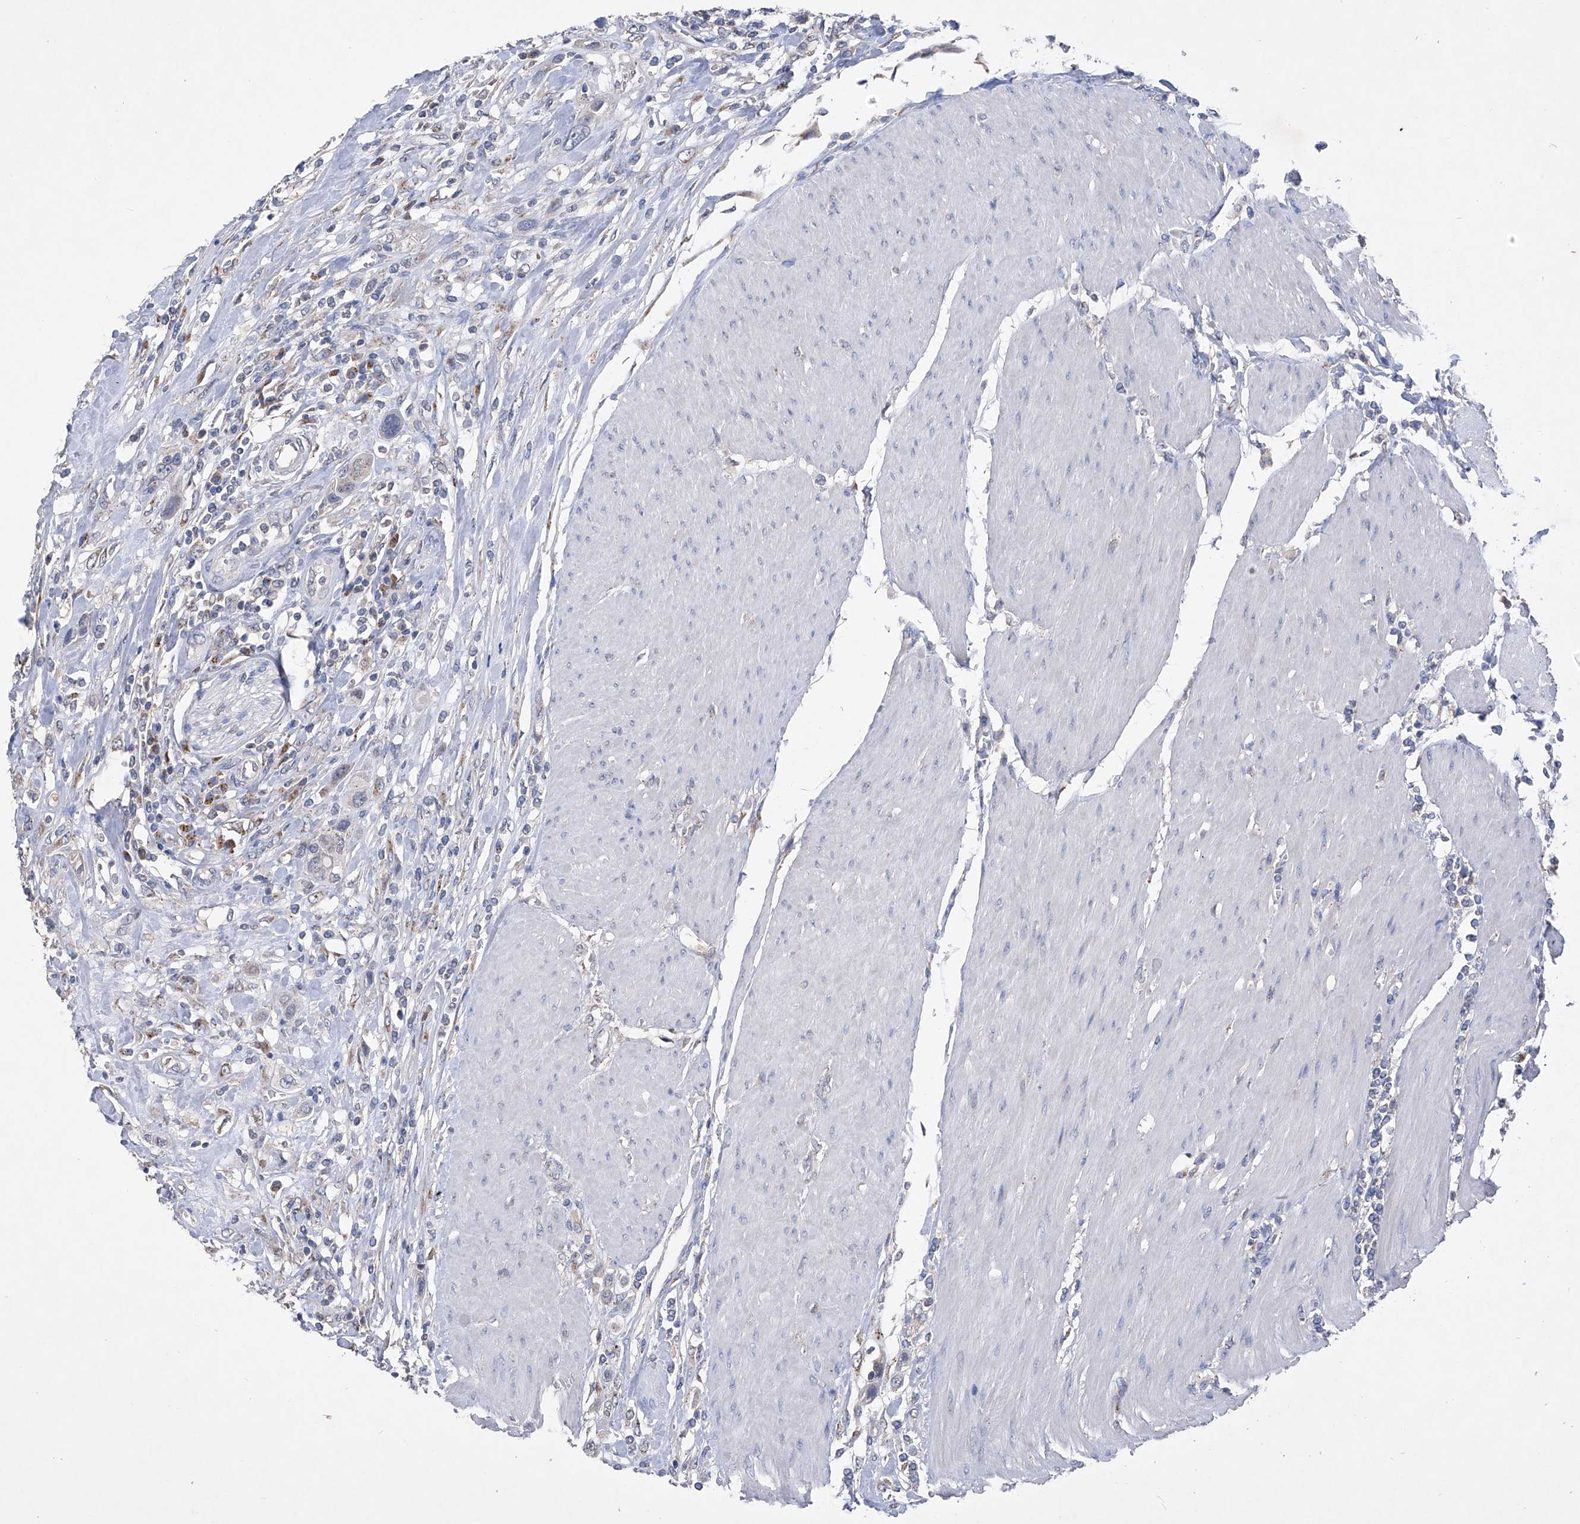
{"staining": {"intensity": "negative", "quantity": "none", "location": "none"}, "tissue": "urothelial cancer", "cell_type": "Tumor cells", "image_type": "cancer", "snomed": [{"axis": "morphology", "description": "Urothelial carcinoma, High grade"}, {"axis": "topography", "description": "Urinary bladder"}], "caption": "The histopathology image shows no significant staining in tumor cells of urothelial carcinoma (high-grade).", "gene": "PCSK5", "patient": {"sex": "male", "age": 50}}